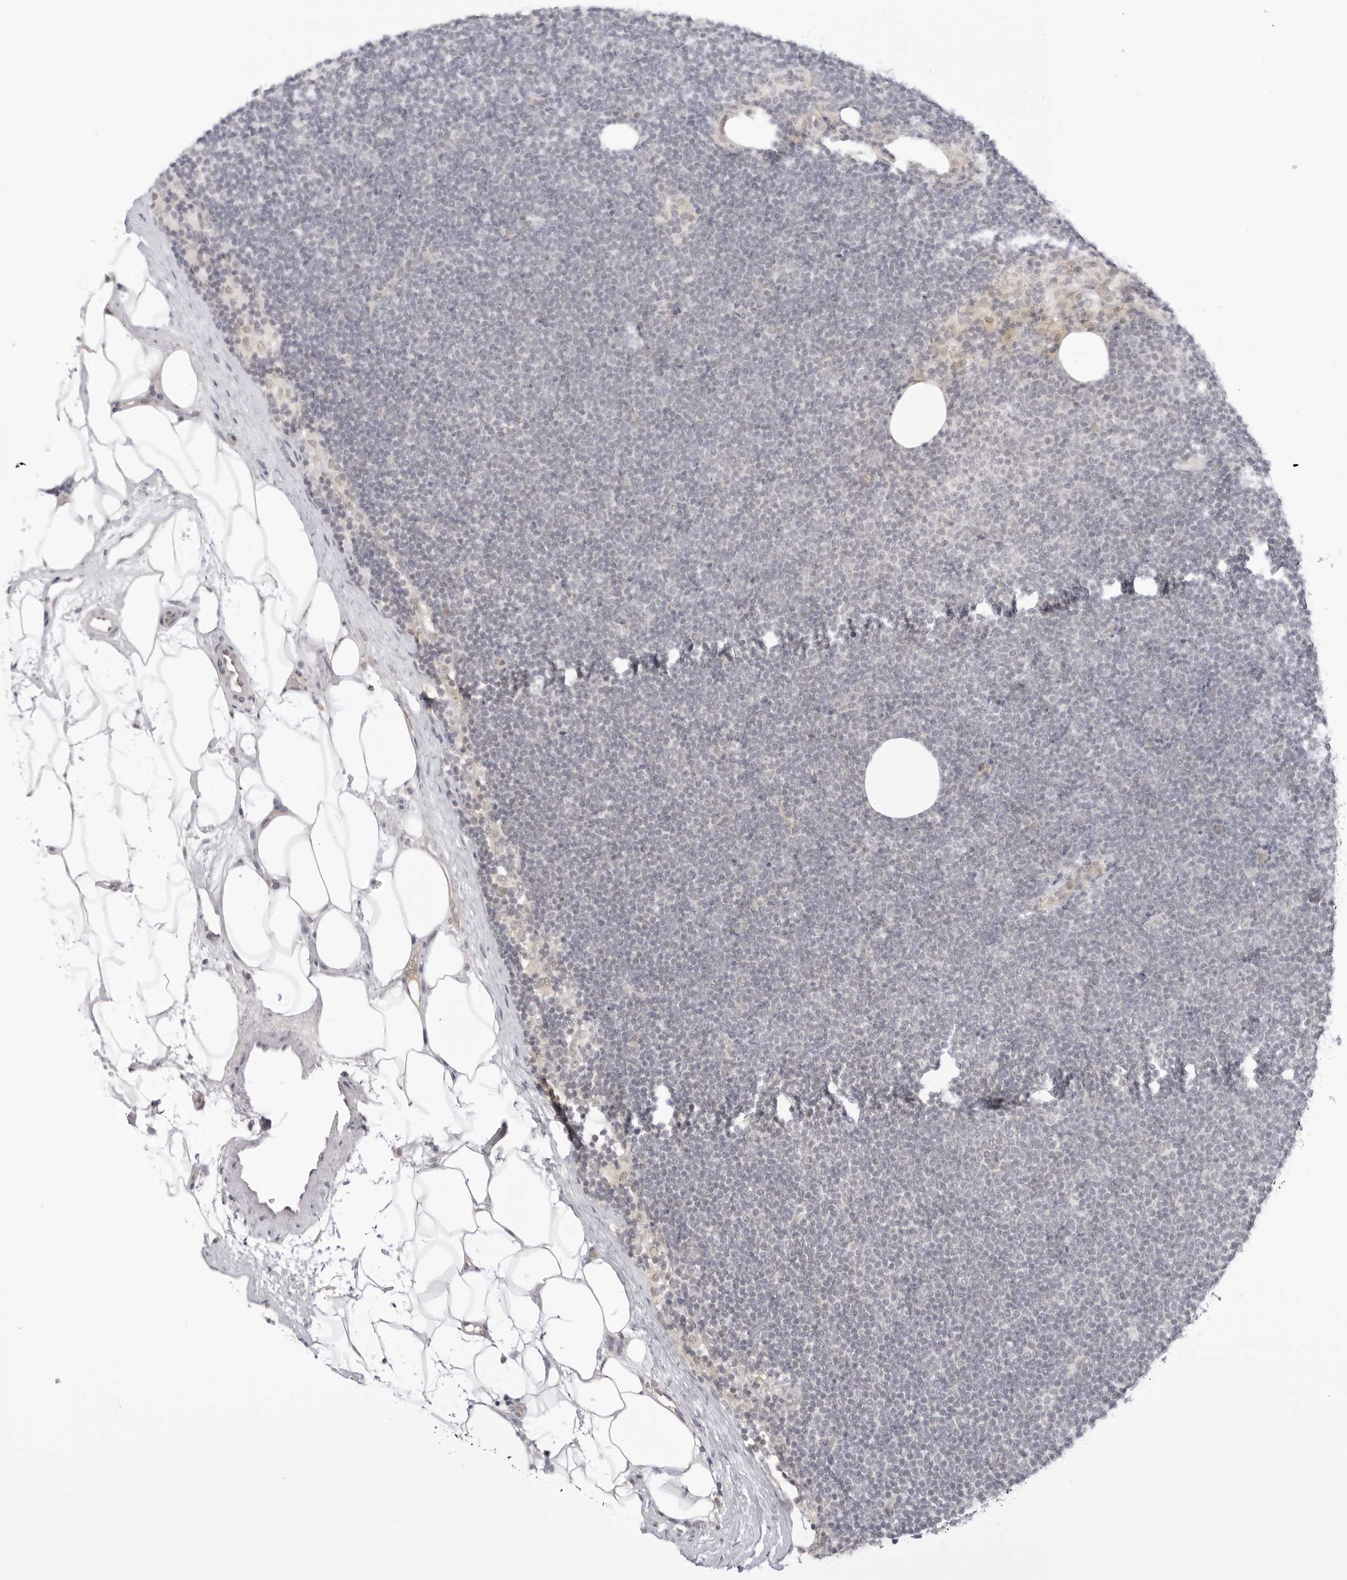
{"staining": {"intensity": "negative", "quantity": "none", "location": "none"}, "tissue": "lymphoma", "cell_type": "Tumor cells", "image_type": "cancer", "snomed": [{"axis": "morphology", "description": "Malignant lymphoma, non-Hodgkin's type, Low grade"}, {"axis": "topography", "description": "Lymph node"}], "caption": "The histopathology image exhibits no staining of tumor cells in lymphoma.", "gene": "MED18", "patient": {"sex": "female", "age": 53}}